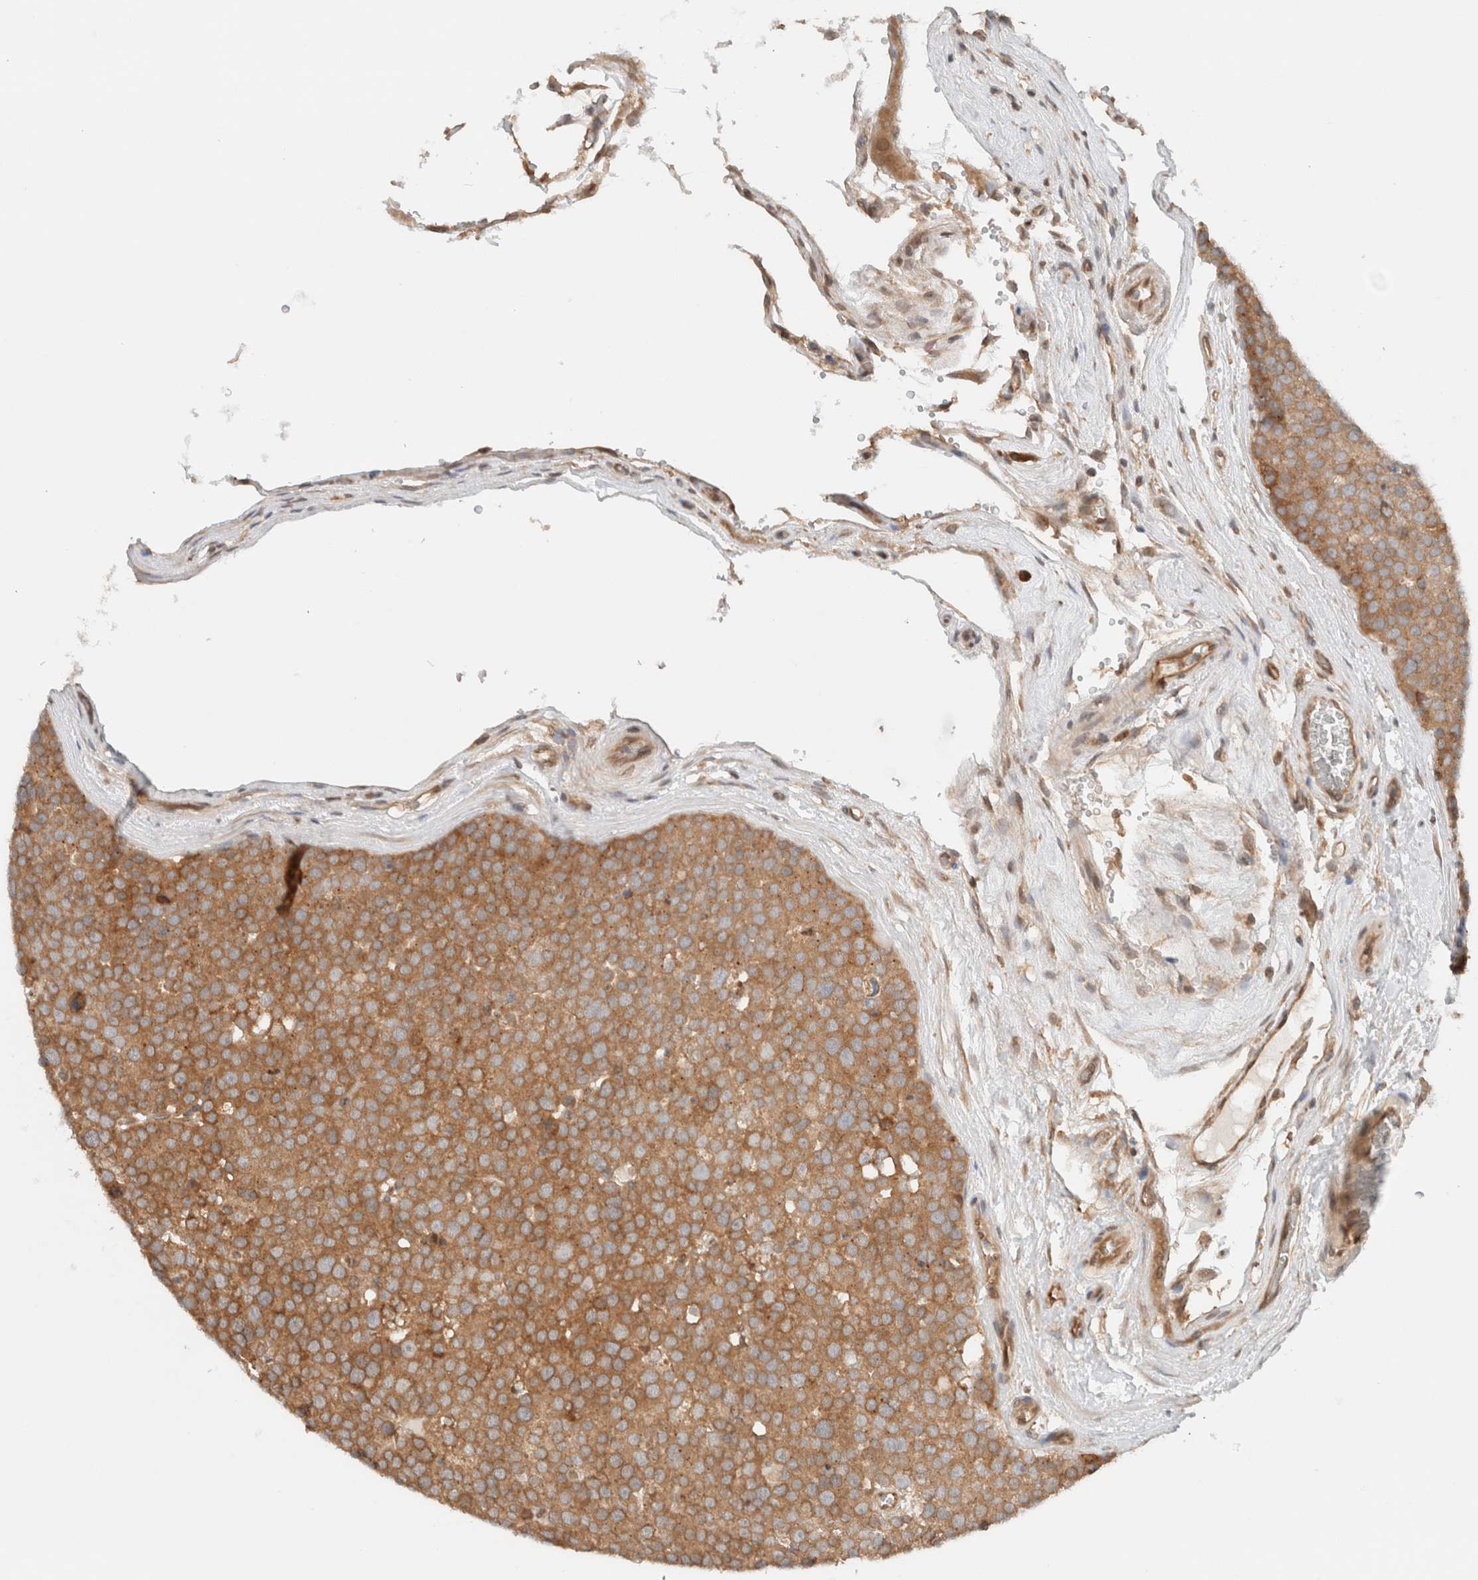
{"staining": {"intensity": "moderate", "quantity": ">75%", "location": "cytoplasmic/membranous"}, "tissue": "testis cancer", "cell_type": "Tumor cells", "image_type": "cancer", "snomed": [{"axis": "morphology", "description": "Seminoma, NOS"}, {"axis": "topography", "description": "Testis"}], "caption": "Immunohistochemical staining of testis seminoma displays moderate cytoplasmic/membranous protein positivity in about >75% of tumor cells.", "gene": "ARFGEF2", "patient": {"sex": "male", "age": 71}}